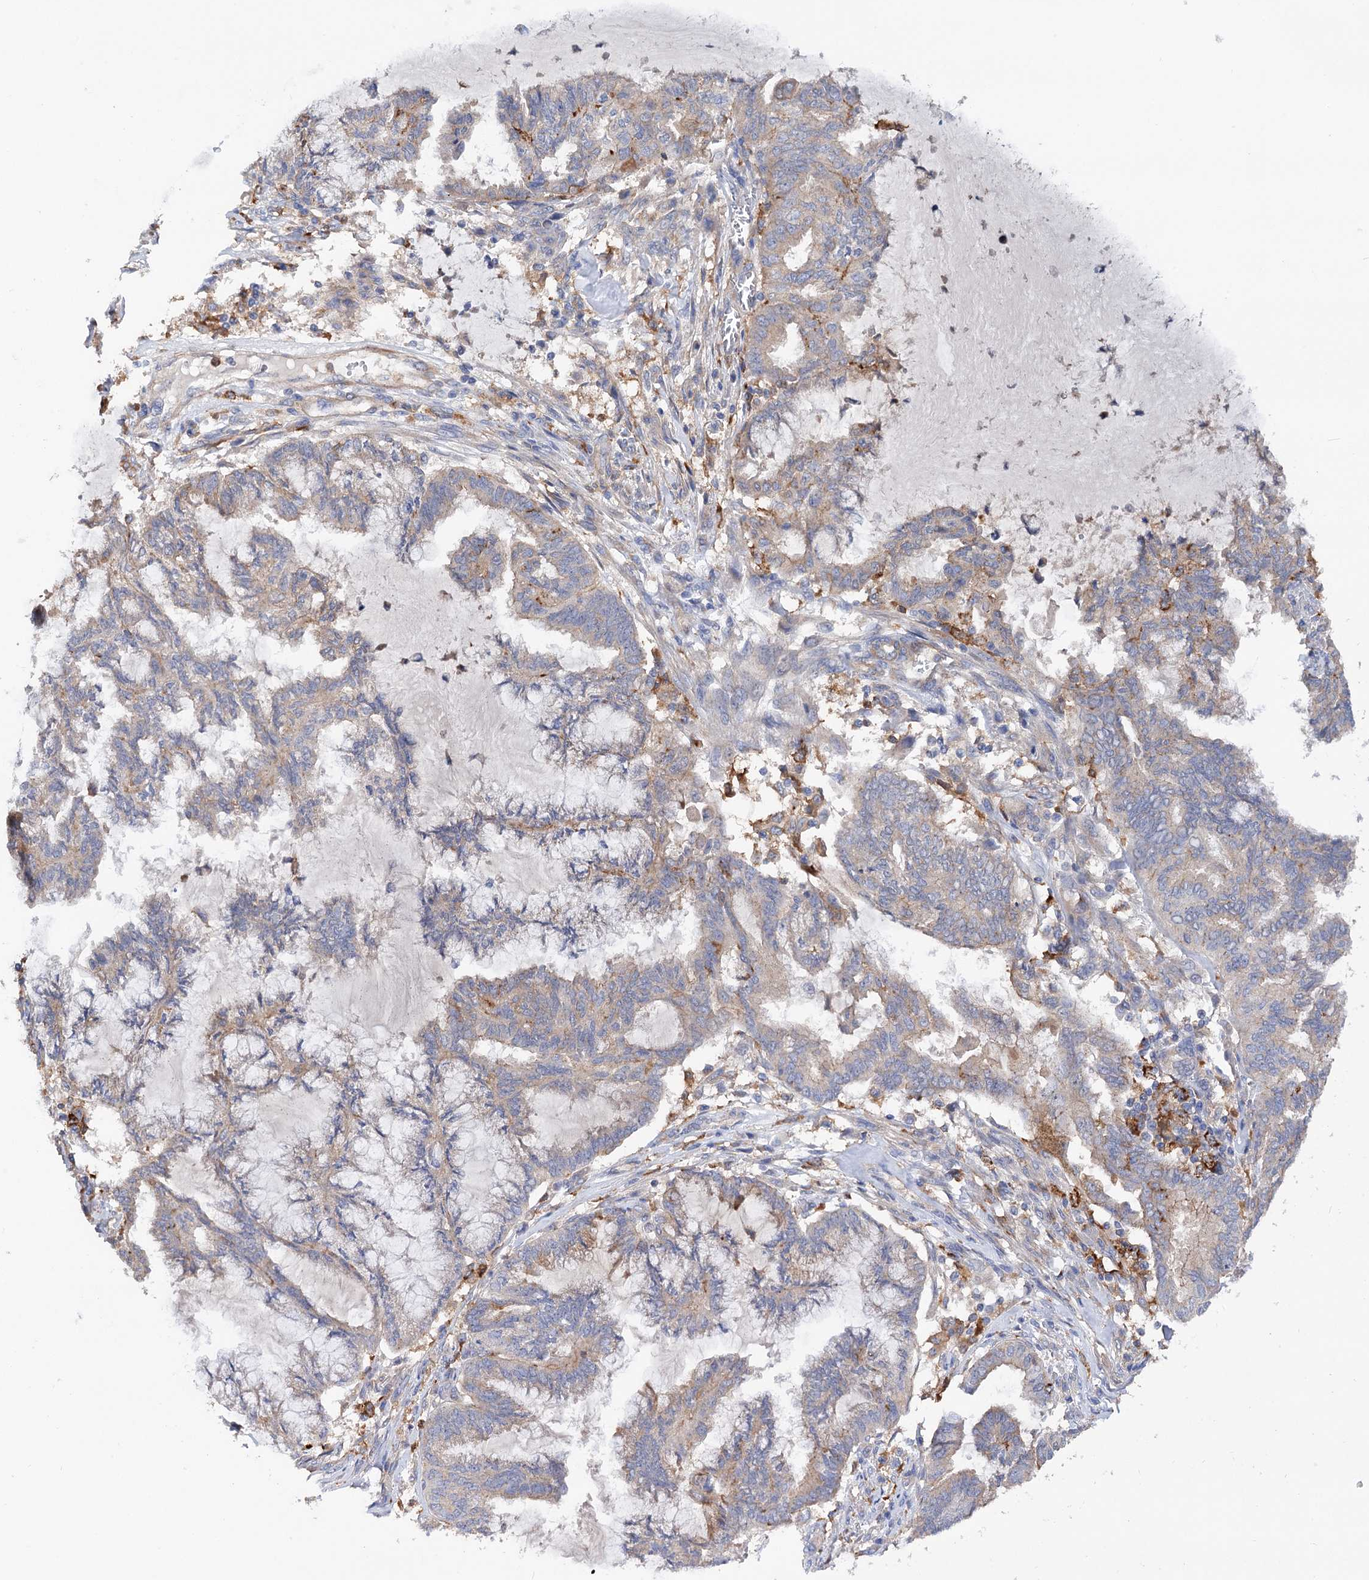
{"staining": {"intensity": "negative", "quantity": "none", "location": "none"}, "tissue": "endometrial cancer", "cell_type": "Tumor cells", "image_type": "cancer", "snomed": [{"axis": "morphology", "description": "Adenocarcinoma, NOS"}, {"axis": "topography", "description": "Endometrium"}], "caption": "The photomicrograph reveals no staining of tumor cells in endometrial cancer. The staining was performed using DAB to visualize the protein expression in brown, while the nuclei were stained in blue with hematoxylin (Magnification: 20x).", "gene": "CSAD", "patient": {"sex": "female", "age": 86}}